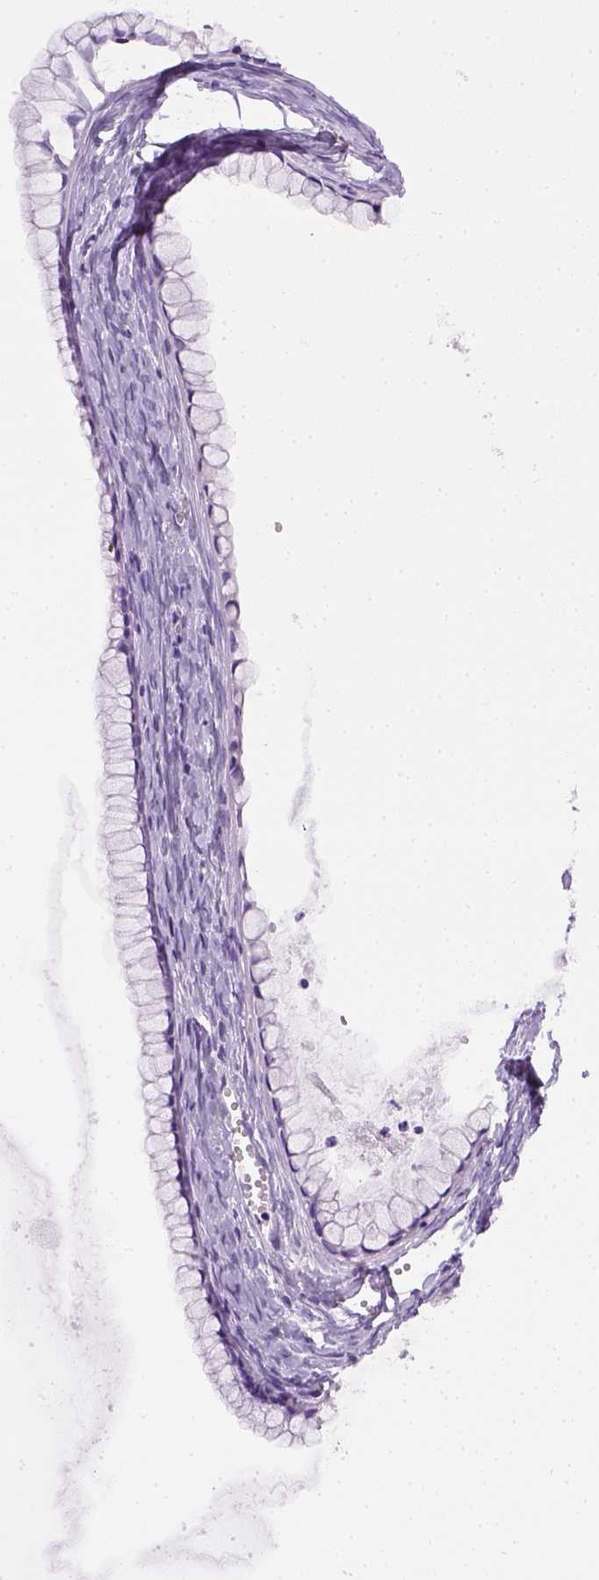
{"staining": {"intensity": "negative", "quantity": "none", "location": "none"}, "tissue": "ovarian cancer", "cell_type": "Tumor cells", "image_type": "cancer", "snomed": [{"axis": "morphology", "description": "Cystadenocarcinoma, mucinous, NOS"}, {"axis": "topography", "description": "Ovary"}], "caption": "A micrograph of ovarian cancer stained for a protein reveals no brown staining in tumor cells.", "gene": "CYP24A1", "patient": {"sex": "female", "age": 41}}